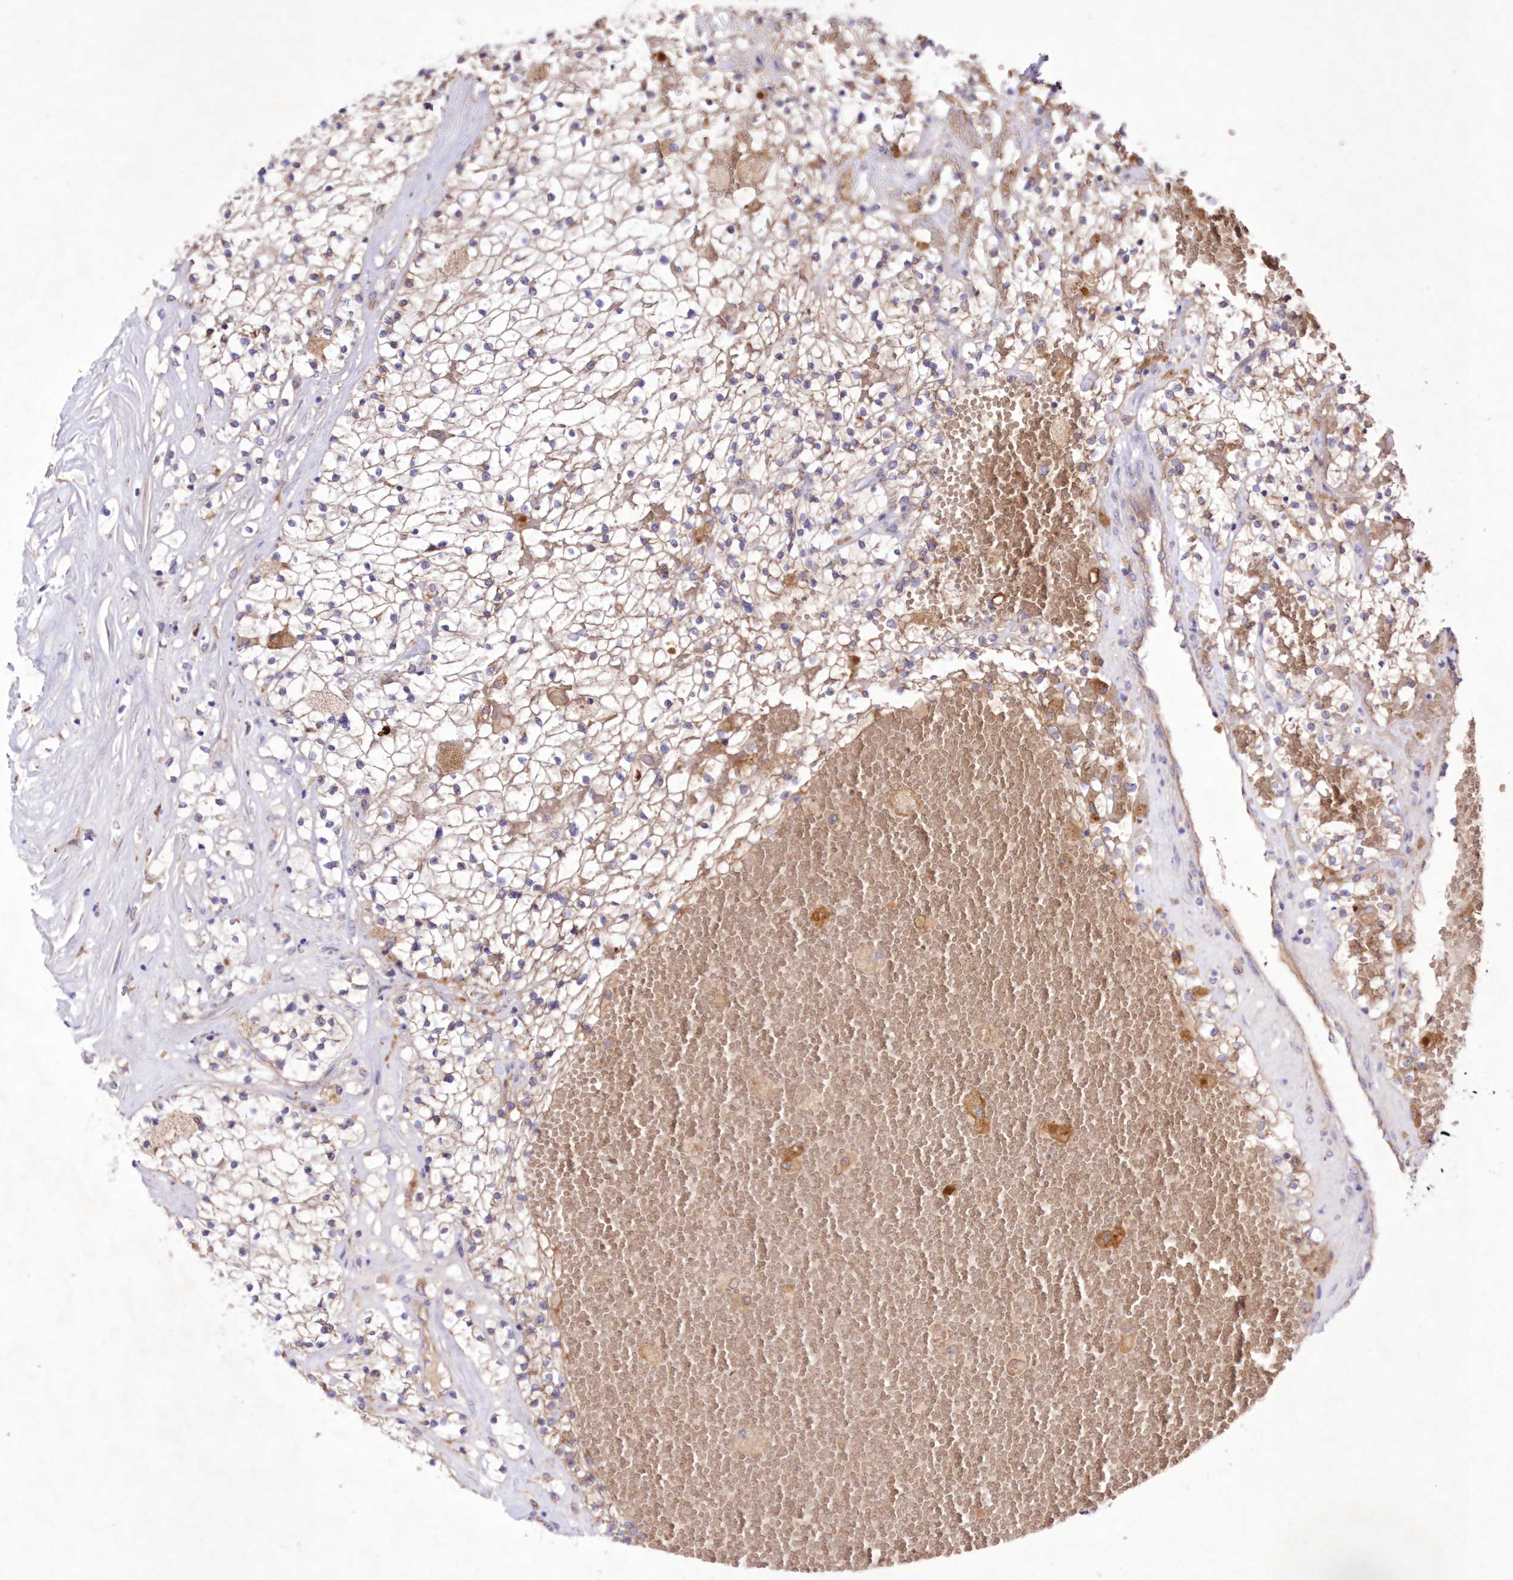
{"staining": {"intensity": "weak", "quantity": "25%-75%", "location": "cytoplasmic/membranous"}, "tissue": "renal cancer", "cell_type": "Tumor cells", "image_type": "cancer", "snomed": [{"axis": "morphology", "description": "Normal tissue, NOS"}, {"axis": "morphology", "description": "Adenocarcinoma, NOS"}, {"axis": "topography", "description": "Kidney"}], "caption": "Immunohistochemistry (DAB (3,3'-diaminobenzidine)) staining of renal cancer shows weak cytoplasmic/membranous protein staining in approximately 25%-75% of tumor cells.", "gene": "FCHO2", "patient": {"sex": "male", "age": 68}}